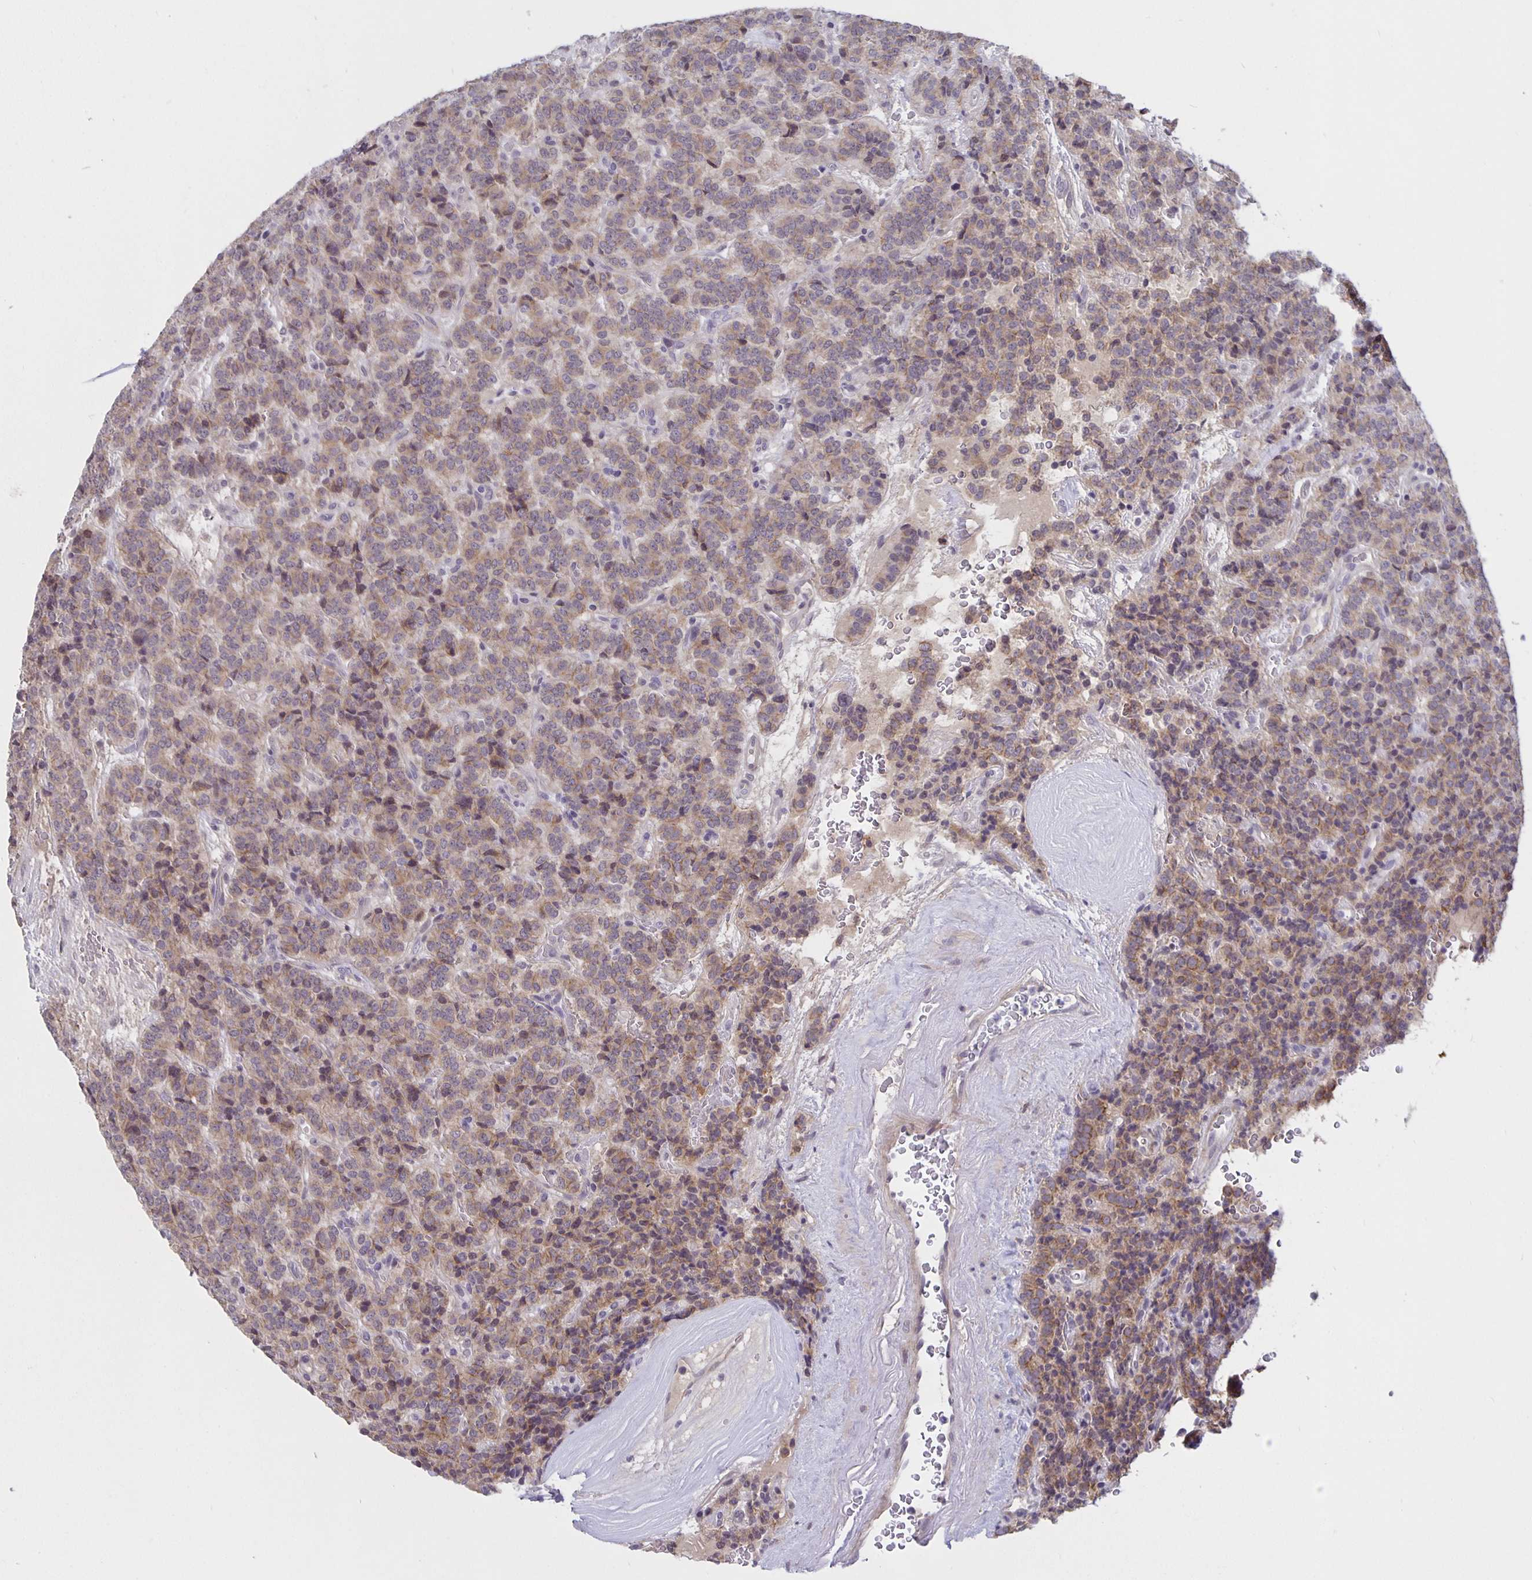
{"staining": {"intensity": "weak", "quantity": "25%-75%", "location": "cytoplasmic/membranous,nuclear"}, "tissue": "carcinoid", "cell_type": "Tumor cells", "image_type": "cancer", "snomed": [{"axis": "morphology", "description": "Carcinoid, malignant, NOS"}, {"axis": "topography", "description": "Pancreas"}], "caption": "About 25%-75% of tumor cells in human carcinoid (malignant) show weak cytoplasmic/membranous and nuclear protein expression as visualized by brown immunohistochemical staining.", "gene": "ARVCF", "patient": {"sex": "male", "age": 36}}